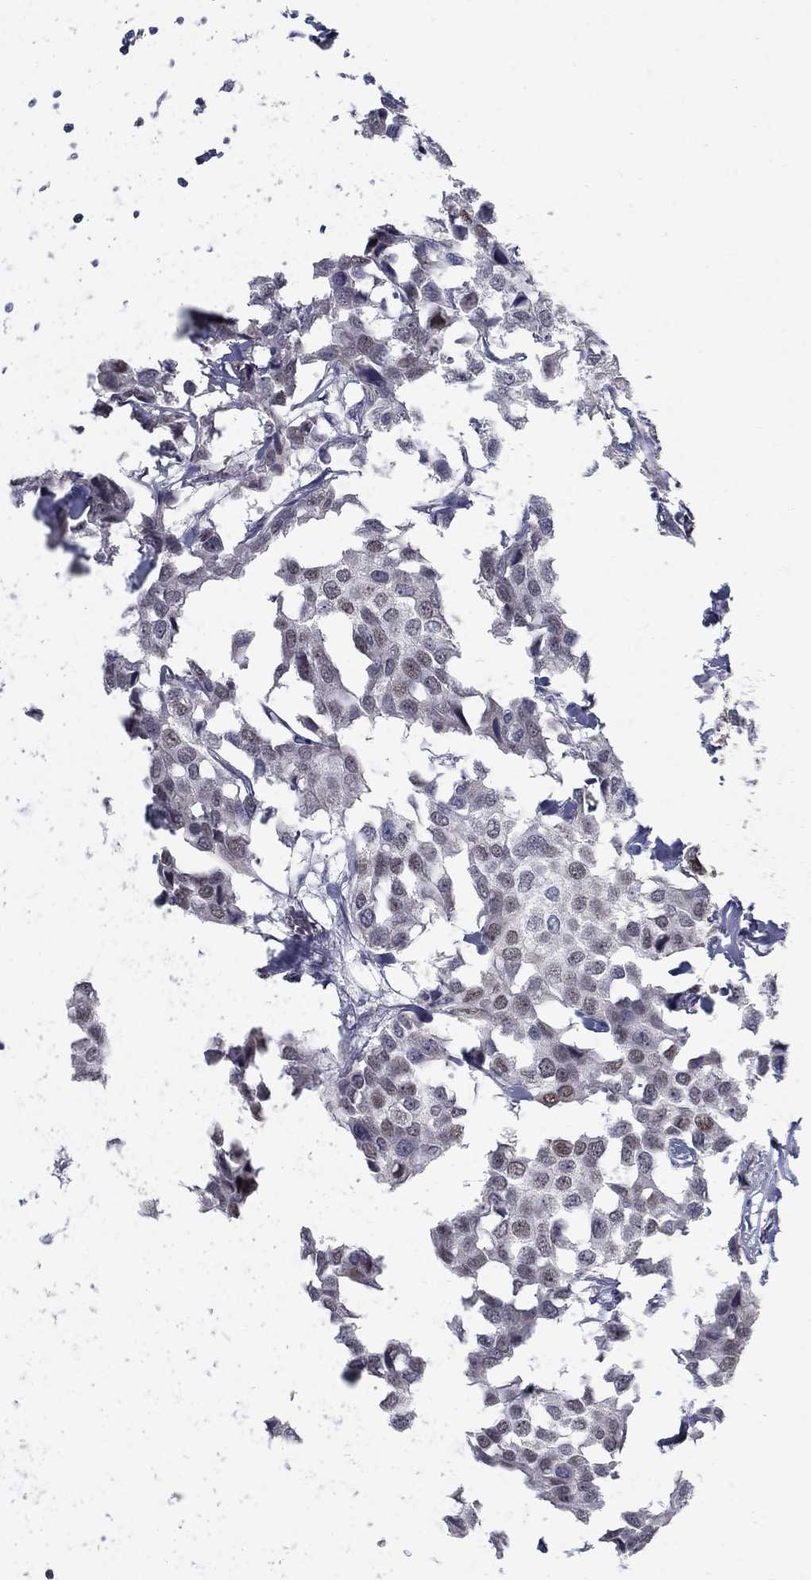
{"staining": {"intensity": "negative", "quantity": "none", "location": "none"}, "tissue": "breast cancer", "cell_type": "Tumor cells", "image_type": "cancer", "snomed": [{"axis": "morphology", "description": "Duct carcinoma"}, {"axis": "topography", "description": "Breast"}], "caption": "DAB immunohistochemical staining of breast intraductal carcinoma exhibits no significant staining in tumor cells.", "gene": "GCFC2", "patient": {"sex": "female", "age": 80}}